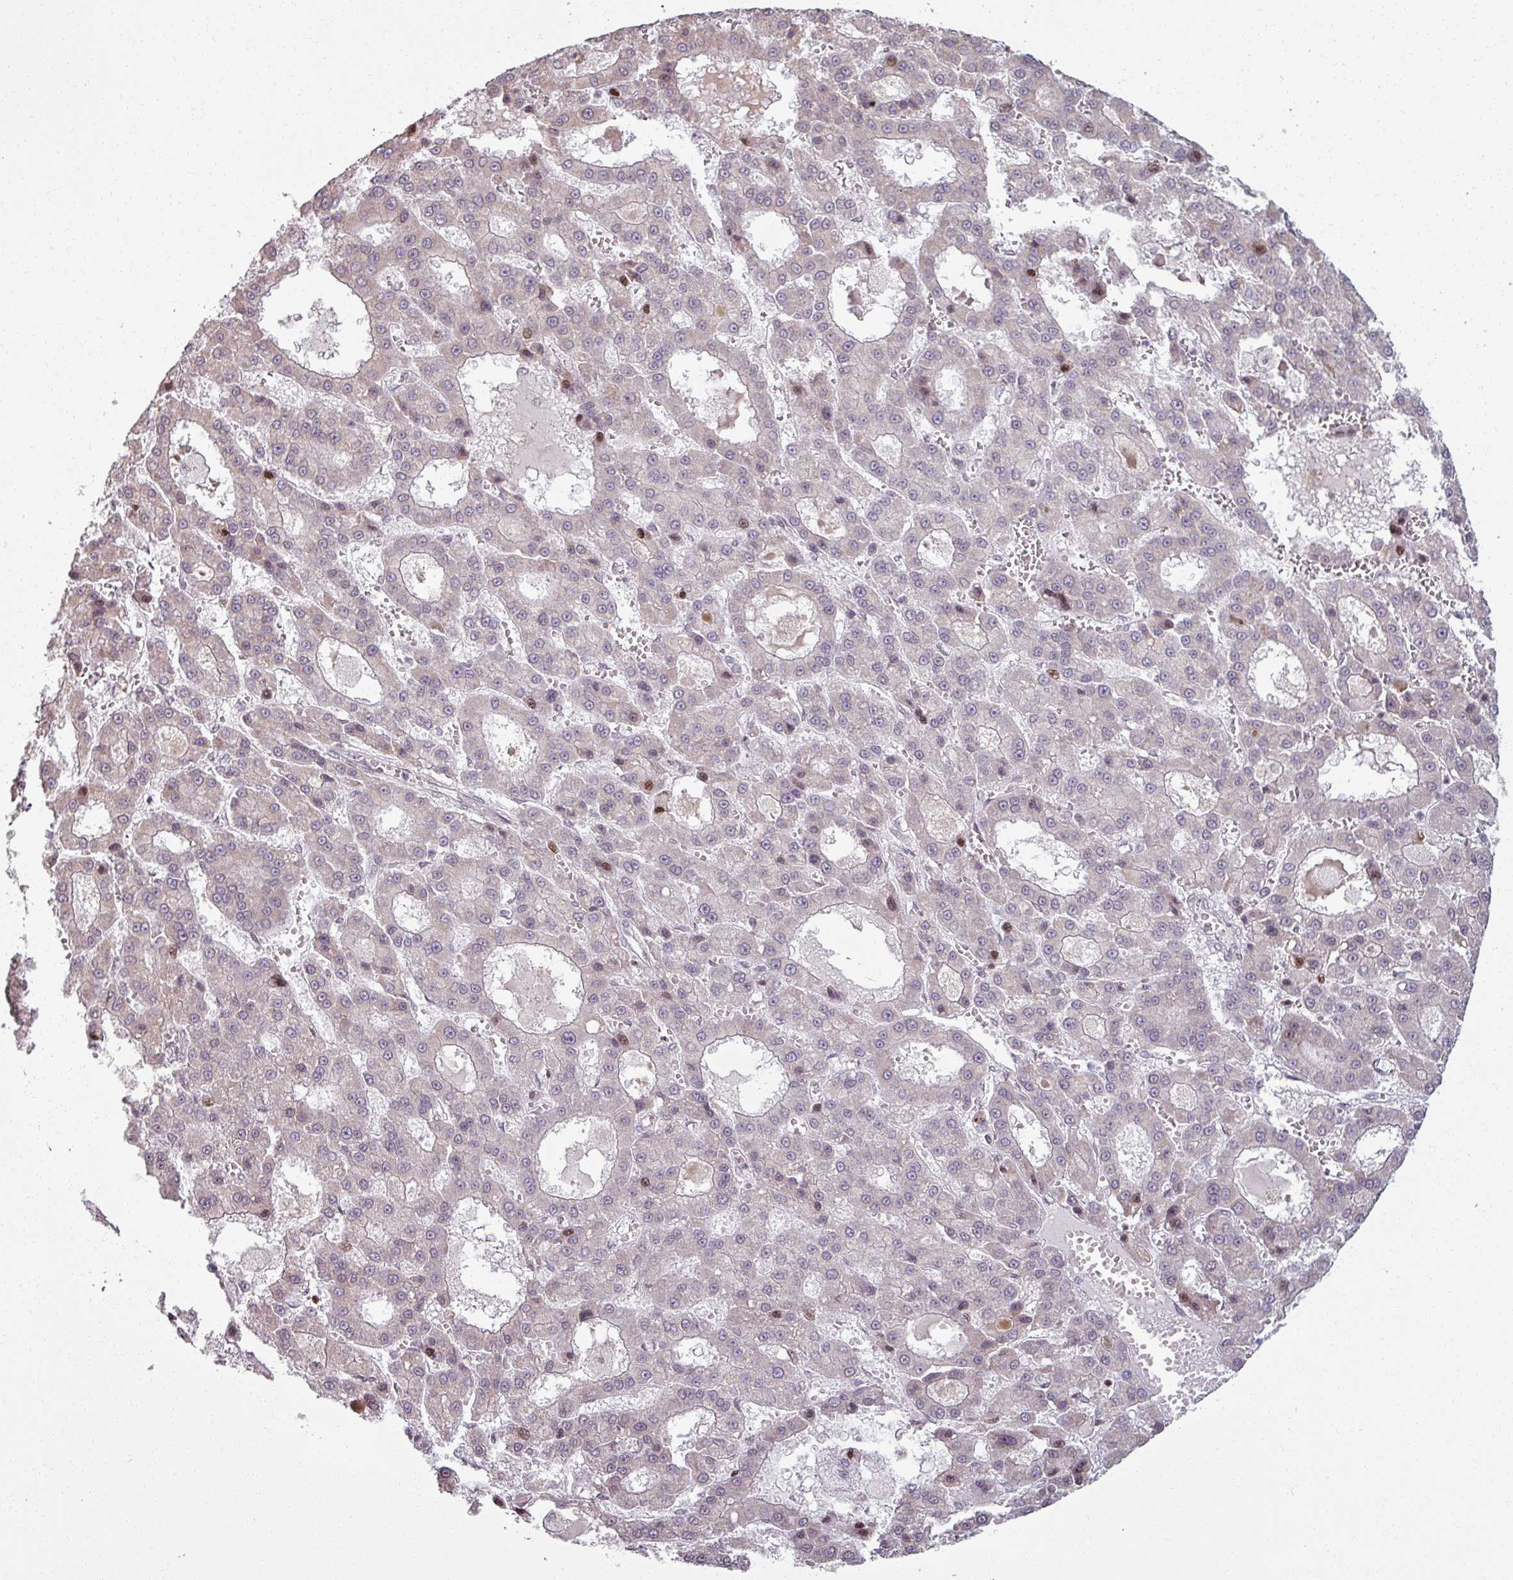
{"staining": {"intensity": "negative", "quantity": "none", "location": "none"}, "tissue": "liver cancer", "cell_type": "Tumor cells", "image_type": "cancer", "snomed": [{"axis": "morphology", "description": "Carcinoma, Hepatocellular, NOS"}, {"axis": "topography", "description": "Liver"}], "caption": "Immunohistochemical staining of hepatocellular carcinoma (liver) demonstrates no significant staining in tumor cells.", "gene": "NCOR1", "patient": {"sex": "male", "age": 70}}